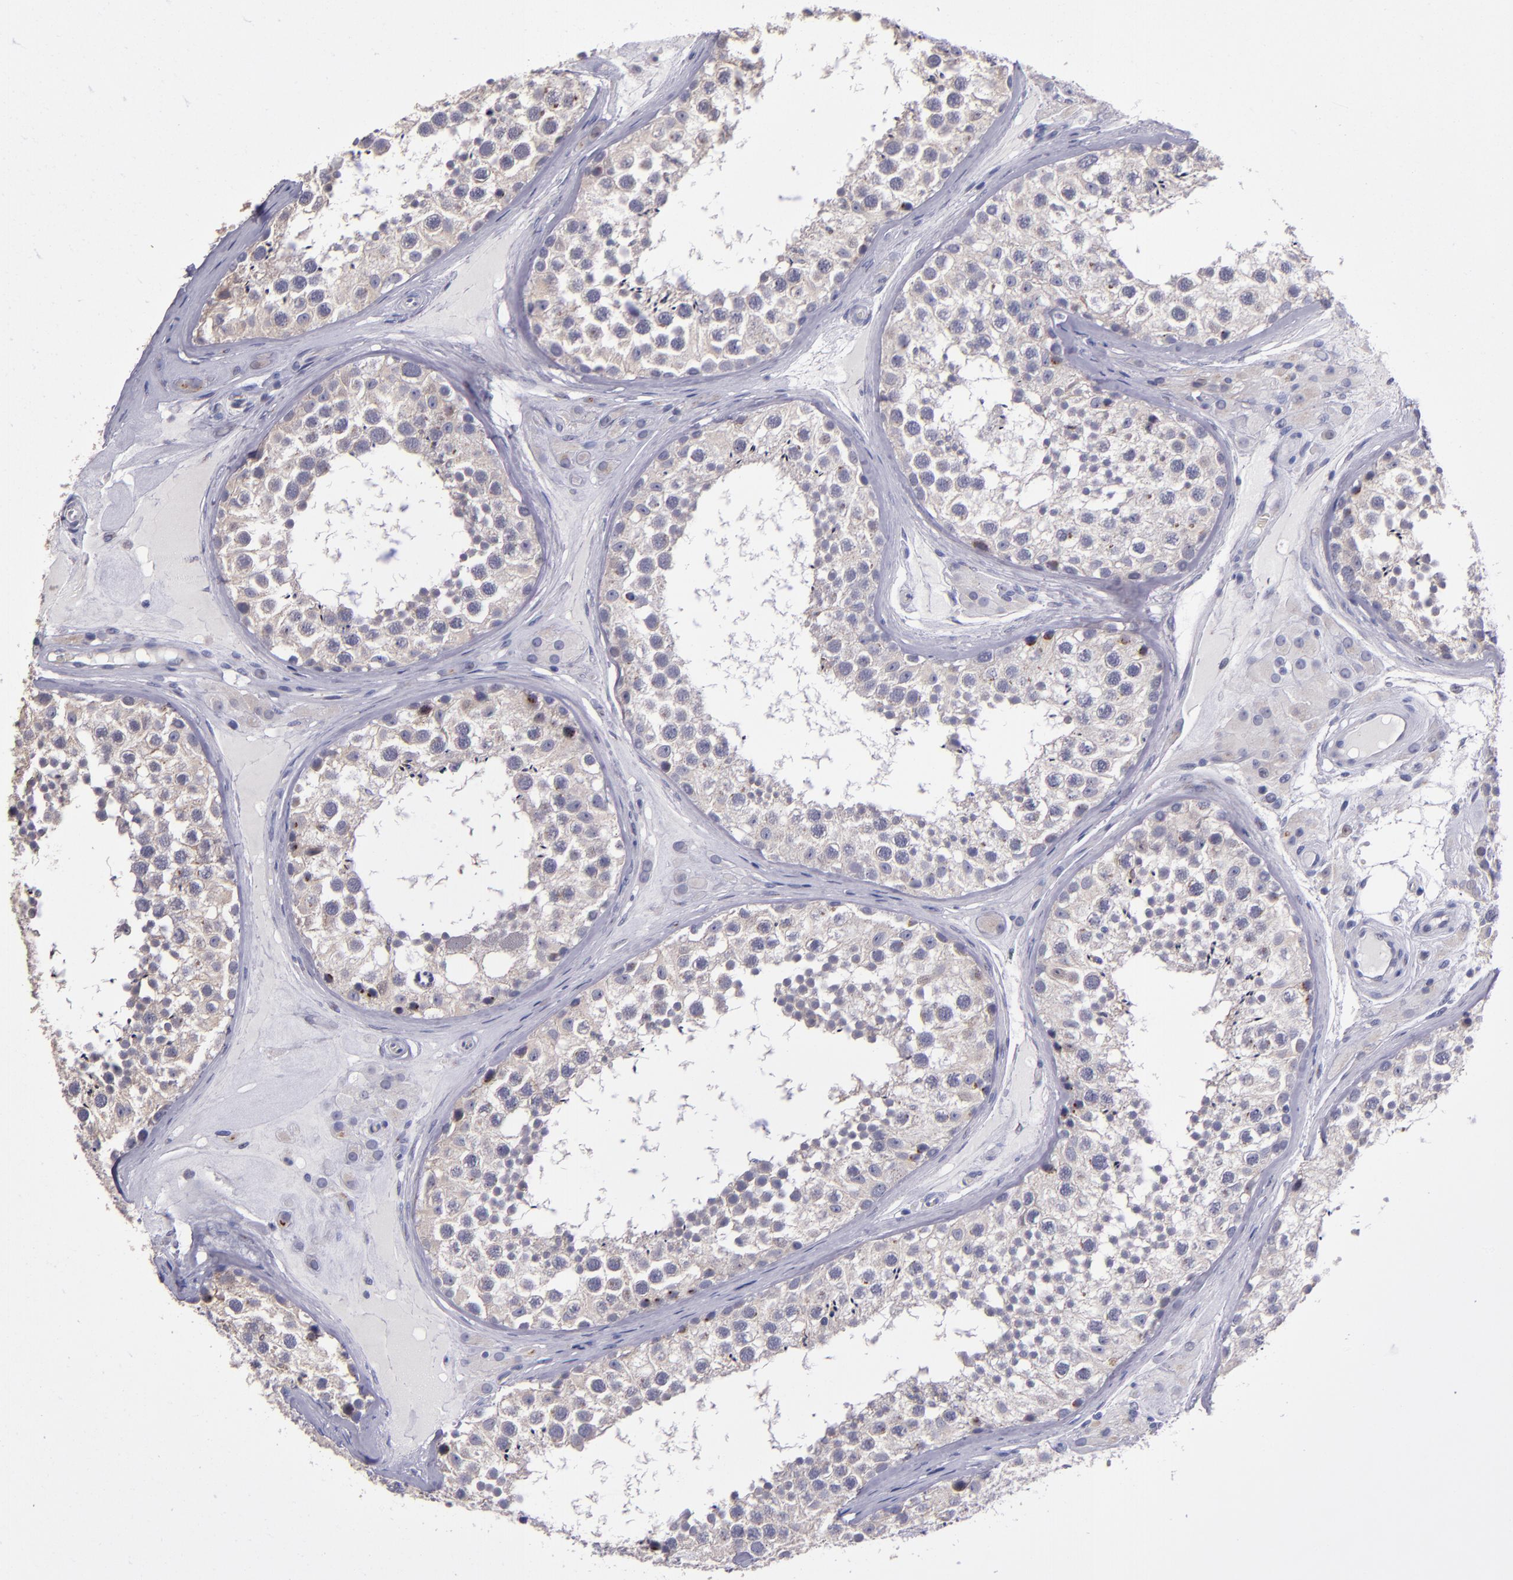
{"staining": {"intensity": "strong", "quantity": "<25%", "location": "cytoplasmic/membranous"}, "tissue": "testis", "cell_type": "Cells in seminiferous ducts", "image_type": "normal", "snomed": [{"axis": "morphology", "description": "Normal tissue, NOS"}, {"axis": "topography", "description": "Testis"}], "caption": "A brown stain labels strong cytoplasmic/membranous staining of a protein in cells in seminiferous ducts of benign testis.", "gene": "RAB41", "patient": {"sex": "male", "age": 46}}